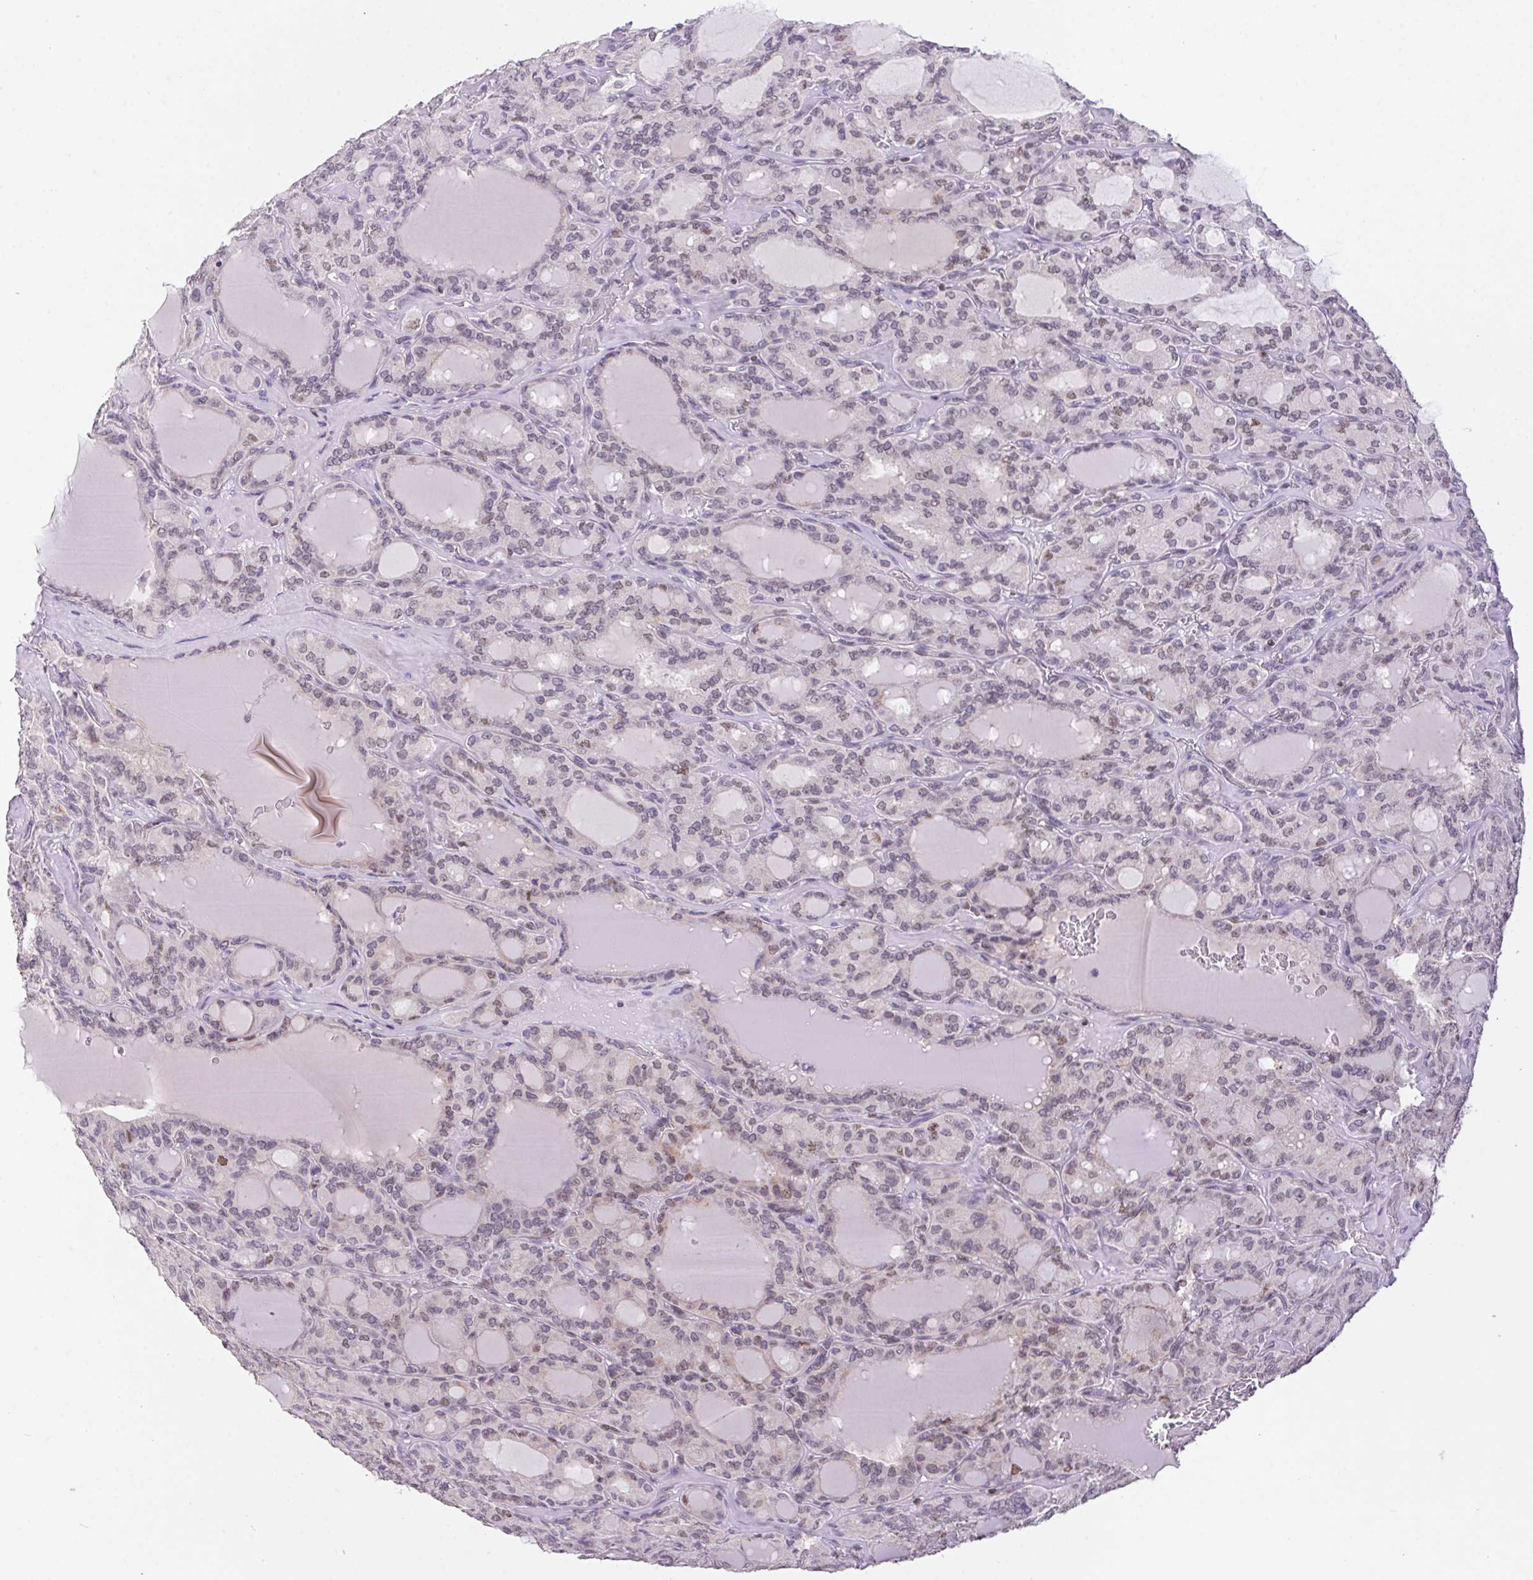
{"staining": {"intensity": "weak", "quantity": "<25%", "location": "nuclear"}, "tissue": "thyroid cancer", "cell_type": "Tumor cells", "image_type": "cancer", "snomed": [{"axis": "morphology", "description": "Papillary adenocarcinoma, NOS"}, {"axis": "topography", "description": "Thyroid gland"}], "caption": "An image of human thyroid cancer (papillary adenocarcinoma) is negative for staining in tumor cells.", "gene": "POLD3", "patient": {"sex": "male", "age": 87}}